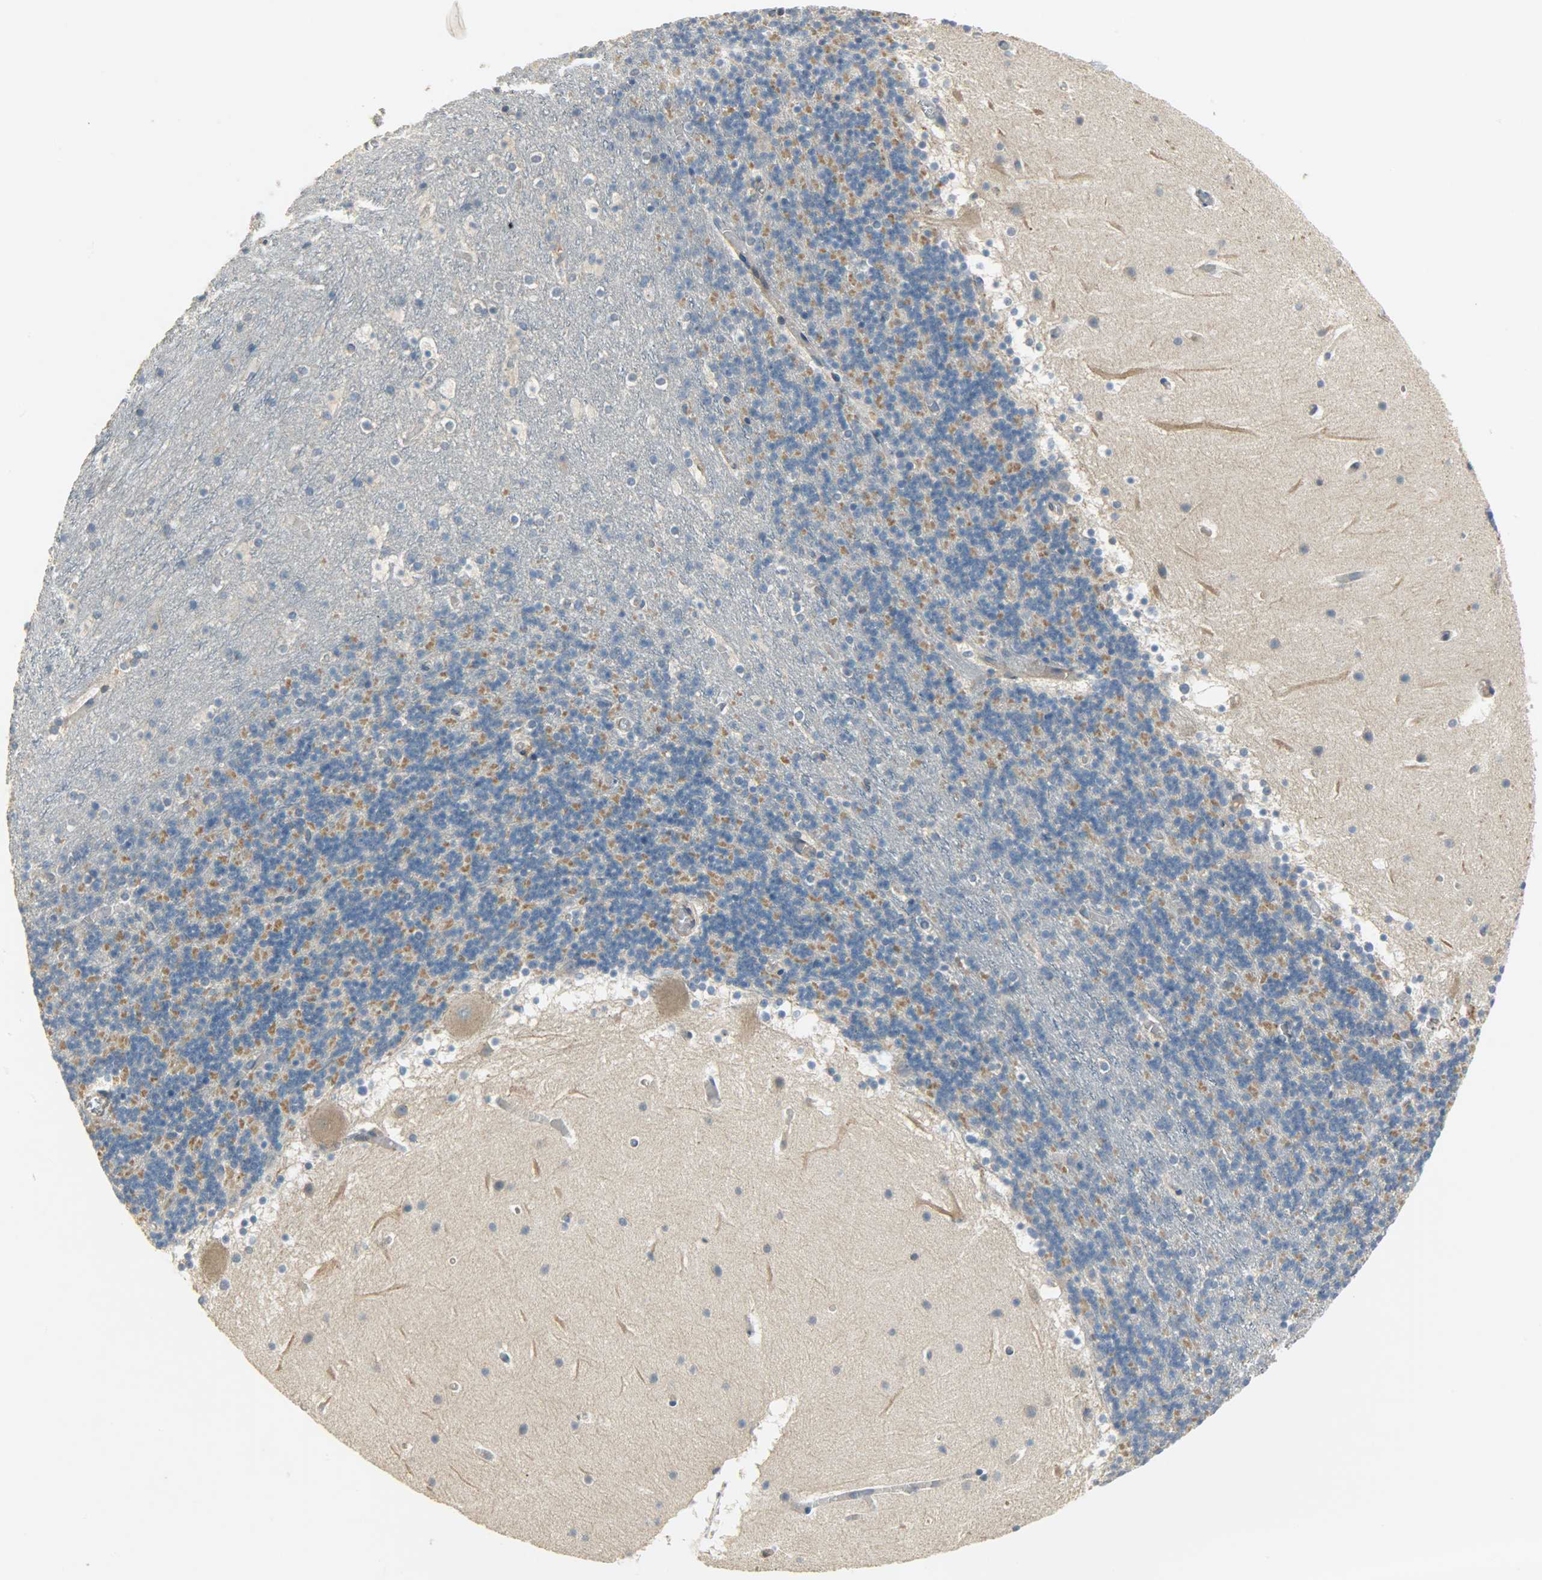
{"staining": {"intensity": "moderate", "quantity": "25%-75%", "location": "cytoplasmic/membranous"}, "tissue": "cerebellum", "cell_type": "Cells in granular layer", "image_type": "normal", "snomed": [{"axis": "morphology", "description": "Normal tissue, NOS"}, {"axis": "topography", "description": "Cerebellum"}], "caption": "Protein expression analysis of normal human cerebellum reveals moderate cytoplasmic/membranous positivity in about 25%-75% of cells in granular layer.", "gene": "KIAA1217", "patient": {"sex": "male", "age": 45}}